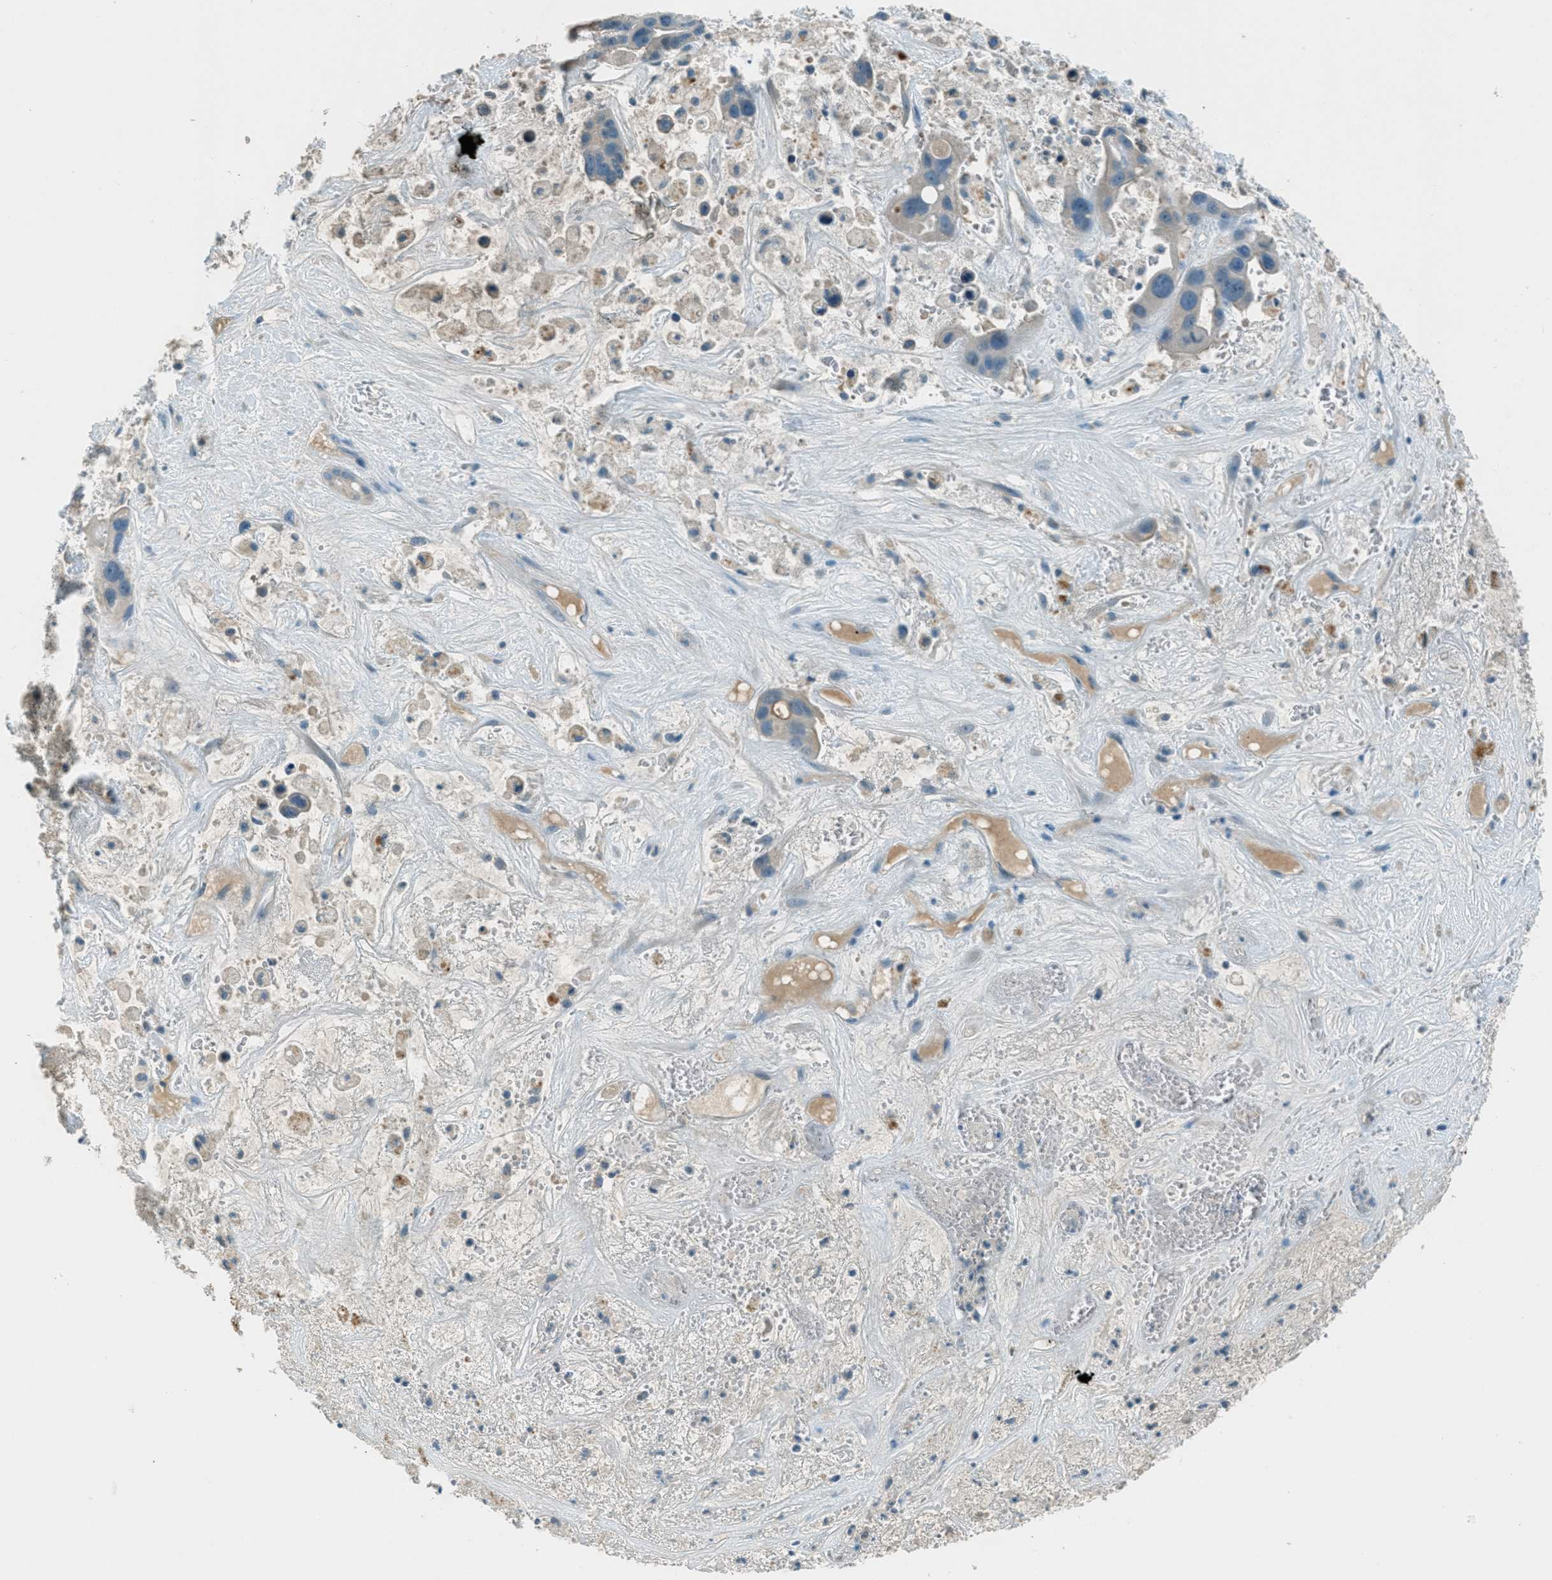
{"staining": {"intensity": "negative", "quantity": "none", "location": "none"}, "tissue": "liver cancer", "cell_type": "Tumor cells", "image_type": "cancer", "snomed": [{"axis": "morphology", "description": "Cholangiocarcinoma"}, {"axis": "topography", "description": "Liver"}], "caption": "High magnification brightfield microscopy of cholangiocarcinoma (liver) stained with DAB (brown) and counterstained with hematoxylin (blue): tumor cells show no significant expression.", "gene": "MSLN", "patient": {"sex": "female", "age": 65}}